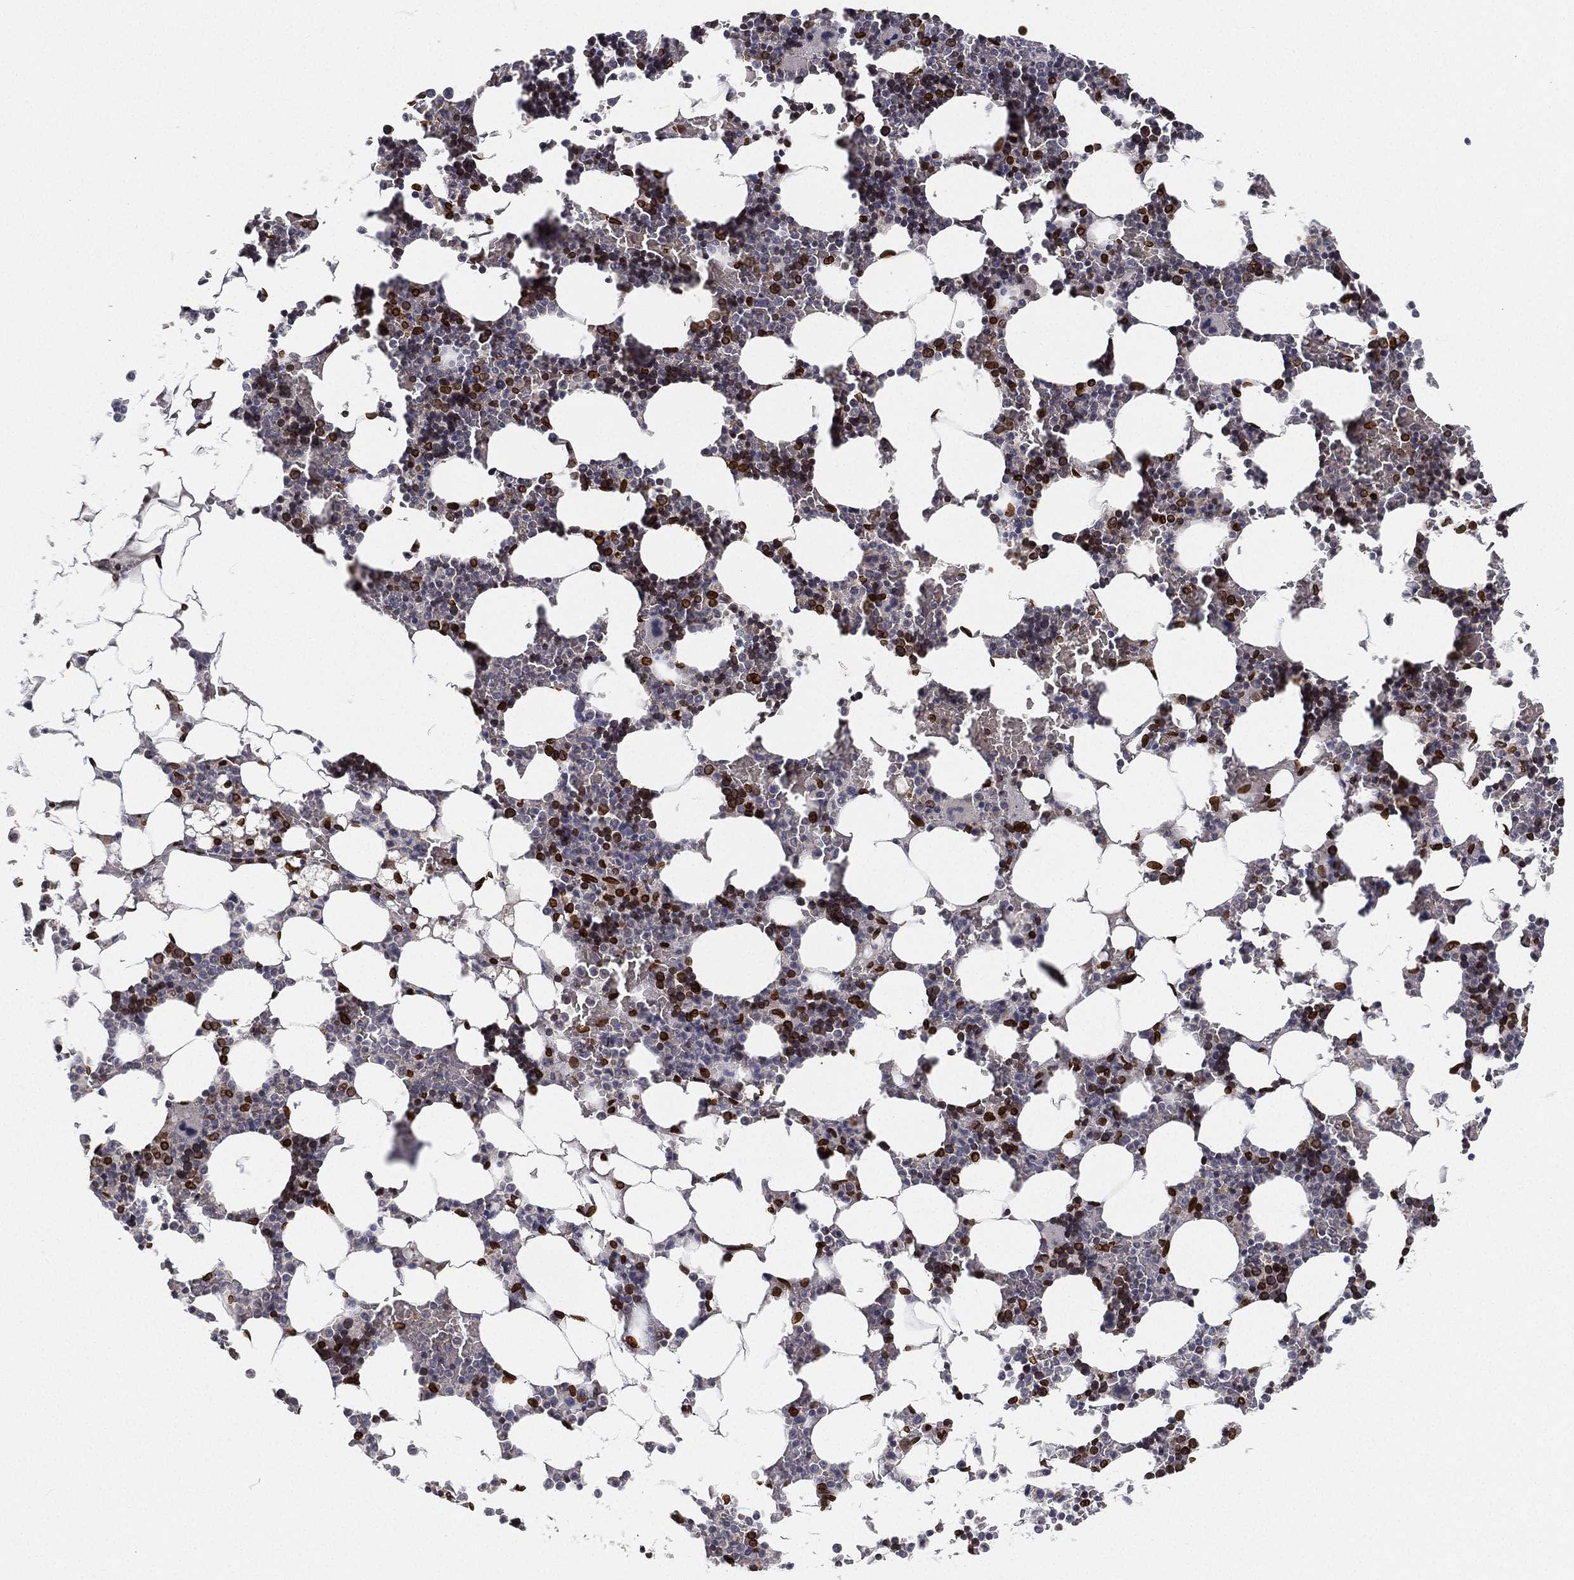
{"staining": {"intensity": "strong", "quantity": "<25%", "location": "nuclear"}, "tissue": "bone marrow", "cell_type": "Hematopoietic cells", "image_type": "normal", "snomed": [{"axis": "morphology", "description": "Normal tissue, NOS"}, {"axis": "topography", "description": "Bone marrow"}], "caption": "A medium amount of strong nuclear staining is seen in approximately <25% of hematopoietic cells in normal bone marrow. (Stains: DAB (3,3'-diaminobenzidine) in brown, nuclei in blue, Microscopy: brightfield microscopy at high magnification).", "gene": "PALB2", "patient": {"sex": "male", "age": 51}}